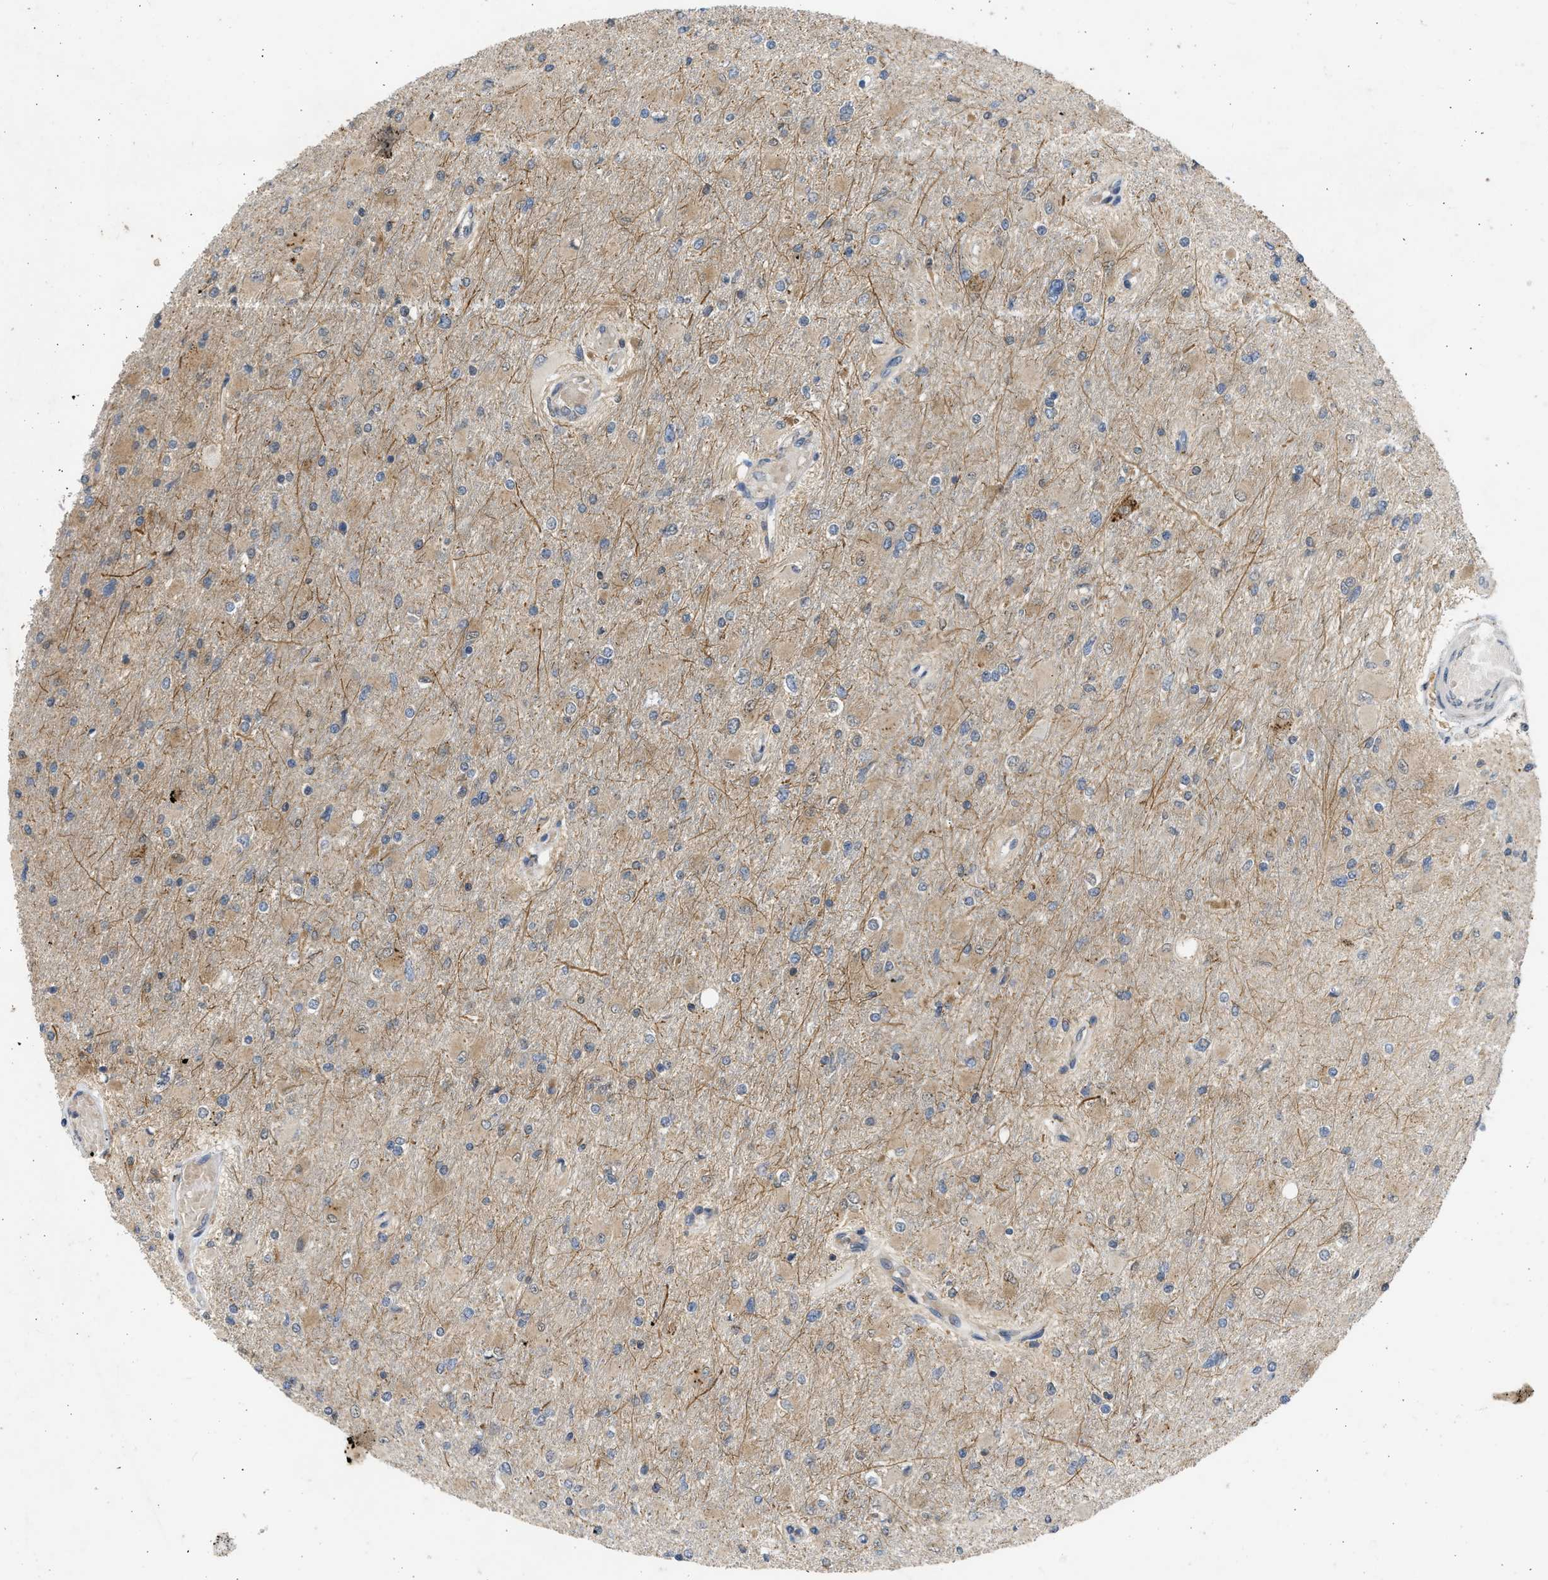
{"staining": {"intensity": "negative", "quantity": "none", "location": "none"}, "tissue": "glioma", "cell_type": "Tumor cells", "image_type": "cancer", "snomed": [{"axis": "morphology", "description": "Glioma, malignant, High grade"}, {"axis": "topography", "description": "Cerebral cortex"}], "caption": "Image shows no significant protein positivity in tumor cells of glioma.", "gene": "CYP1A1", "patient": {"sex": "female", "age": 36}}